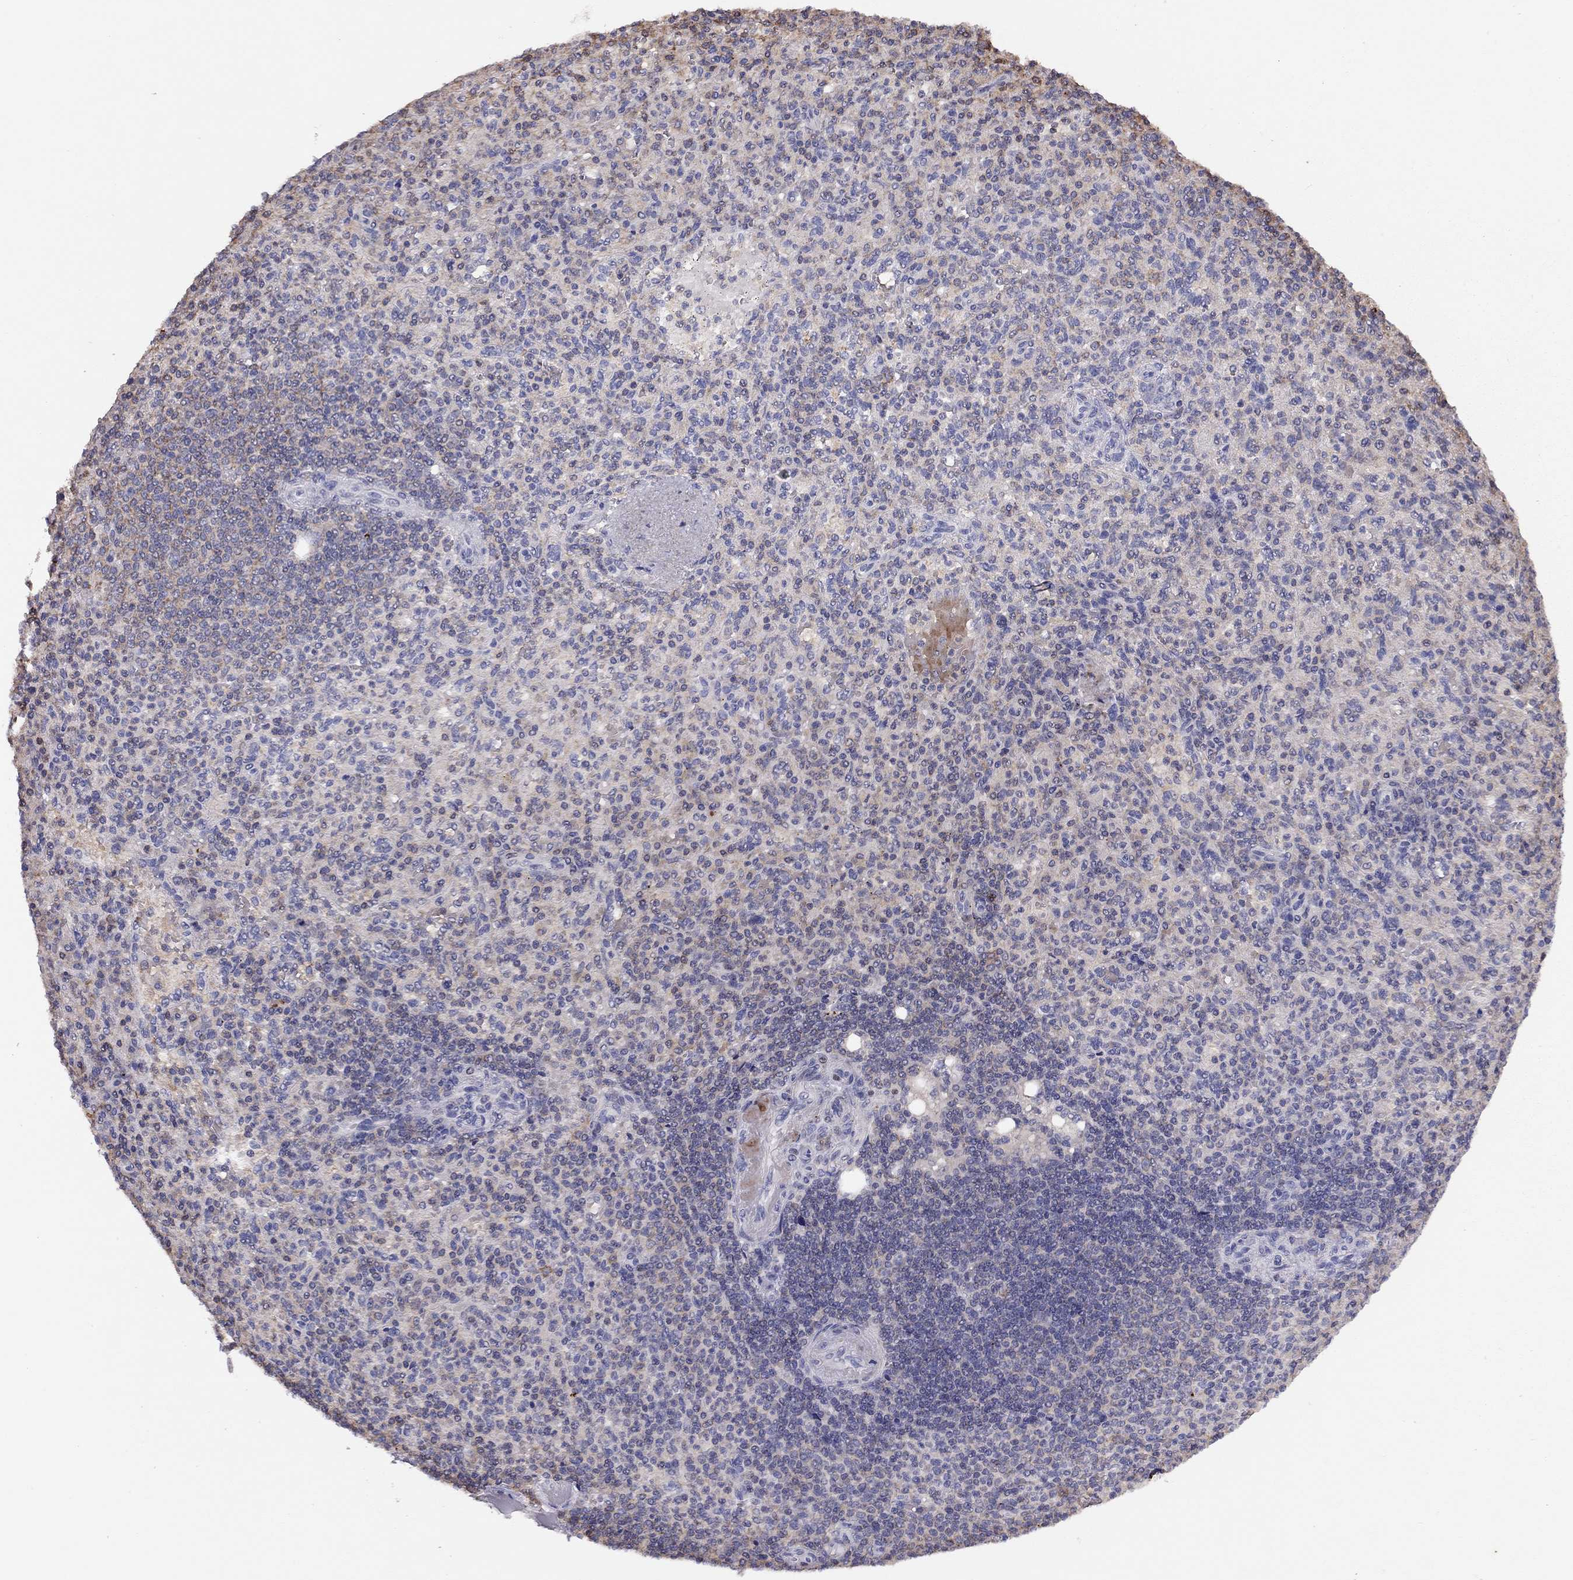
{"staining": {"intensity": "weak", "quantity": "<25%", "location": "cytoplasmic/membranous"}, "tissue": "spleen", "cell_type": "Cells in red pulp", "image_type": "normal", "snomed": [{"axis": "morphology", "description": "Normal tissue, NOS"}, {"axis": "topography", "description": "Spleen"}], "caption": "This is an immunohistochemistry histopathology image of unremarkable human spleen. There is no expression in cells in red pulp.", "gene": "CITED1", "patient": {"sex": "female", "age": 74}}